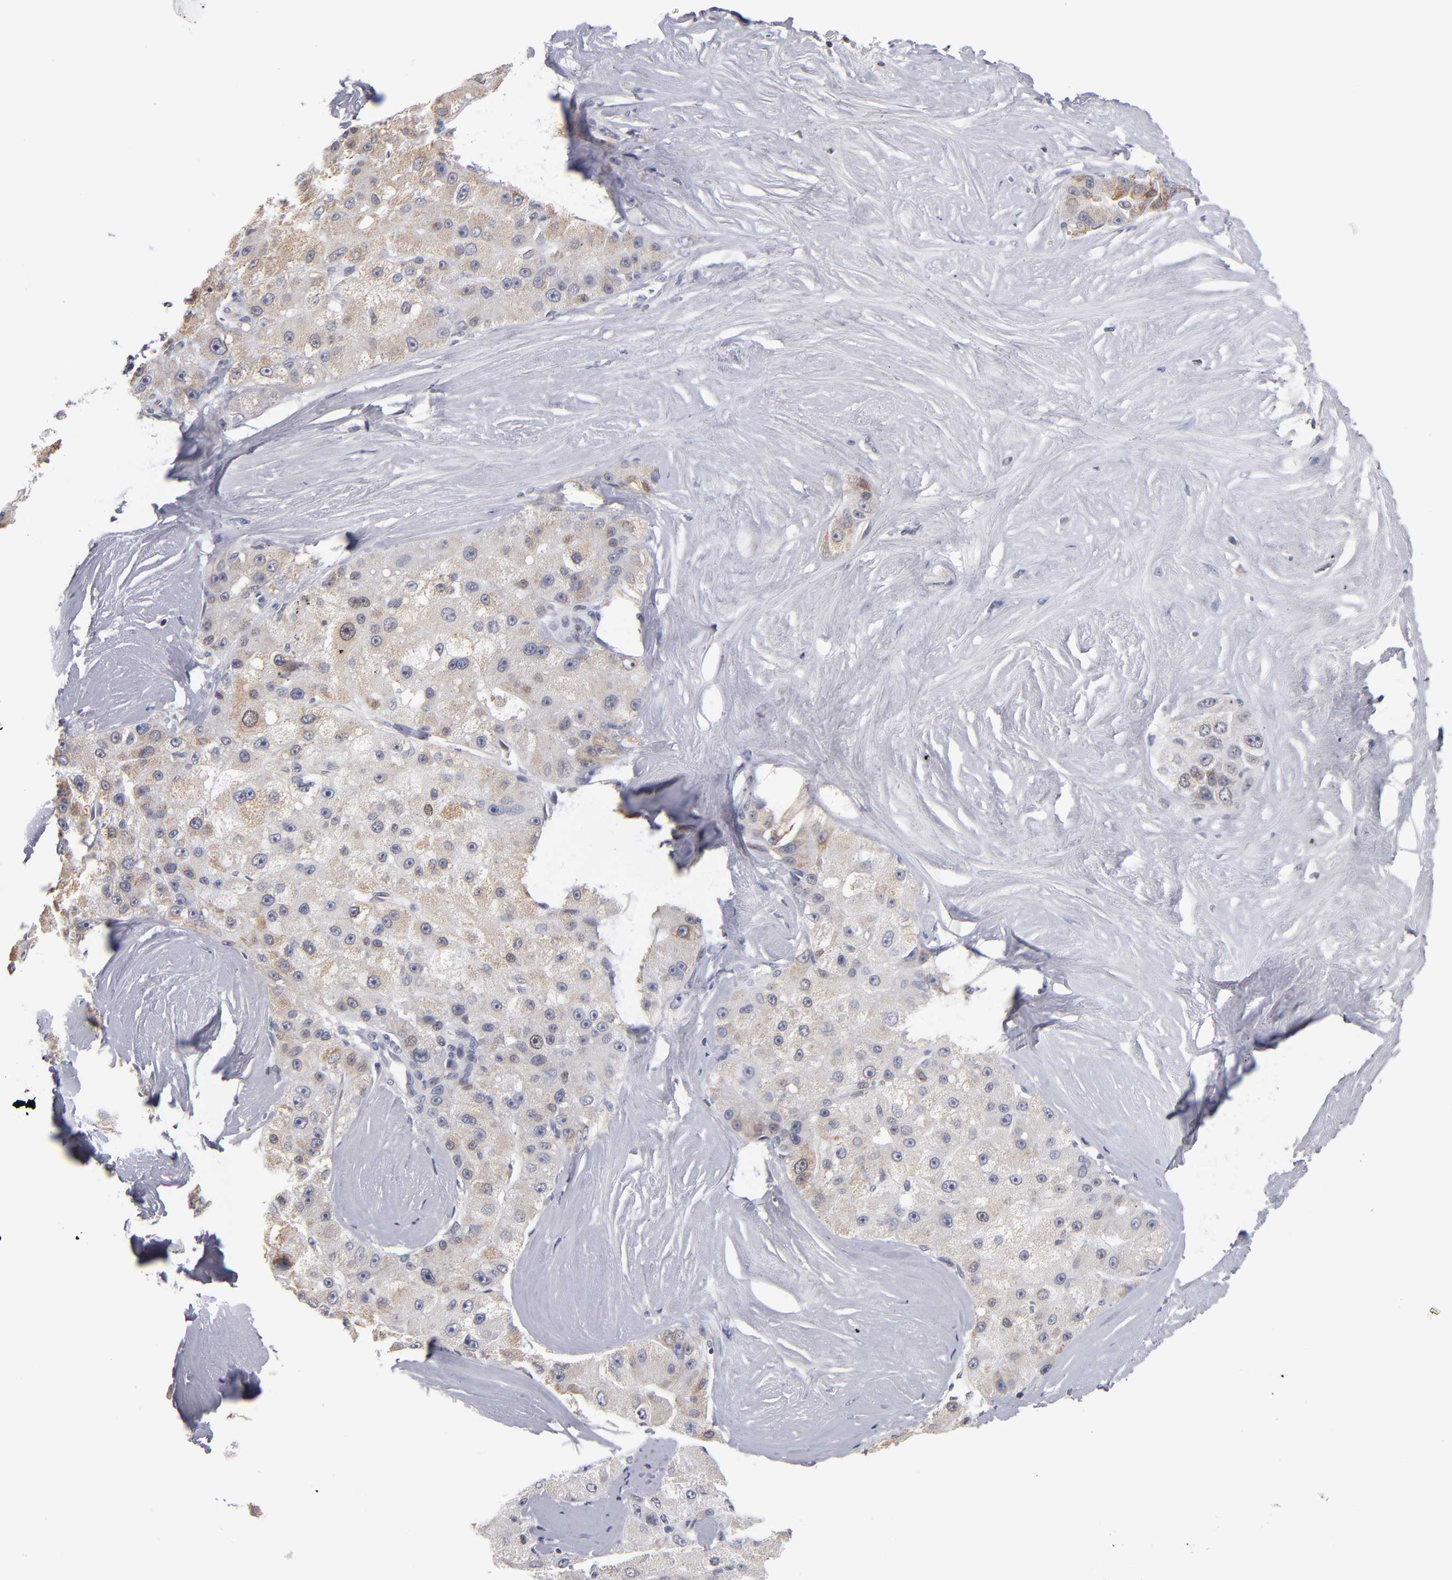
{"staining": {"intensity": "weak", "quantity": "25%-75%", "location": "cytoplasmic/membranous"}, "tissue": "liver cancer", "cell_type": "Tumor cells", "image_type": "cancer", "snomed": [{"axis": "morphology", "description": "Carcinoma, Hepatocellular, NOS"}, {"axis": "topography", "description": "Liver"}], "caption": "The micrograph reveals a brown stain indicating the presence of a protein in the cytoplasmic/membranous of tumor cells in liver cancer (hepatocellular carcinoma).", "gene": "ODF2", "patient": {"sex": "male", "age": 80}}